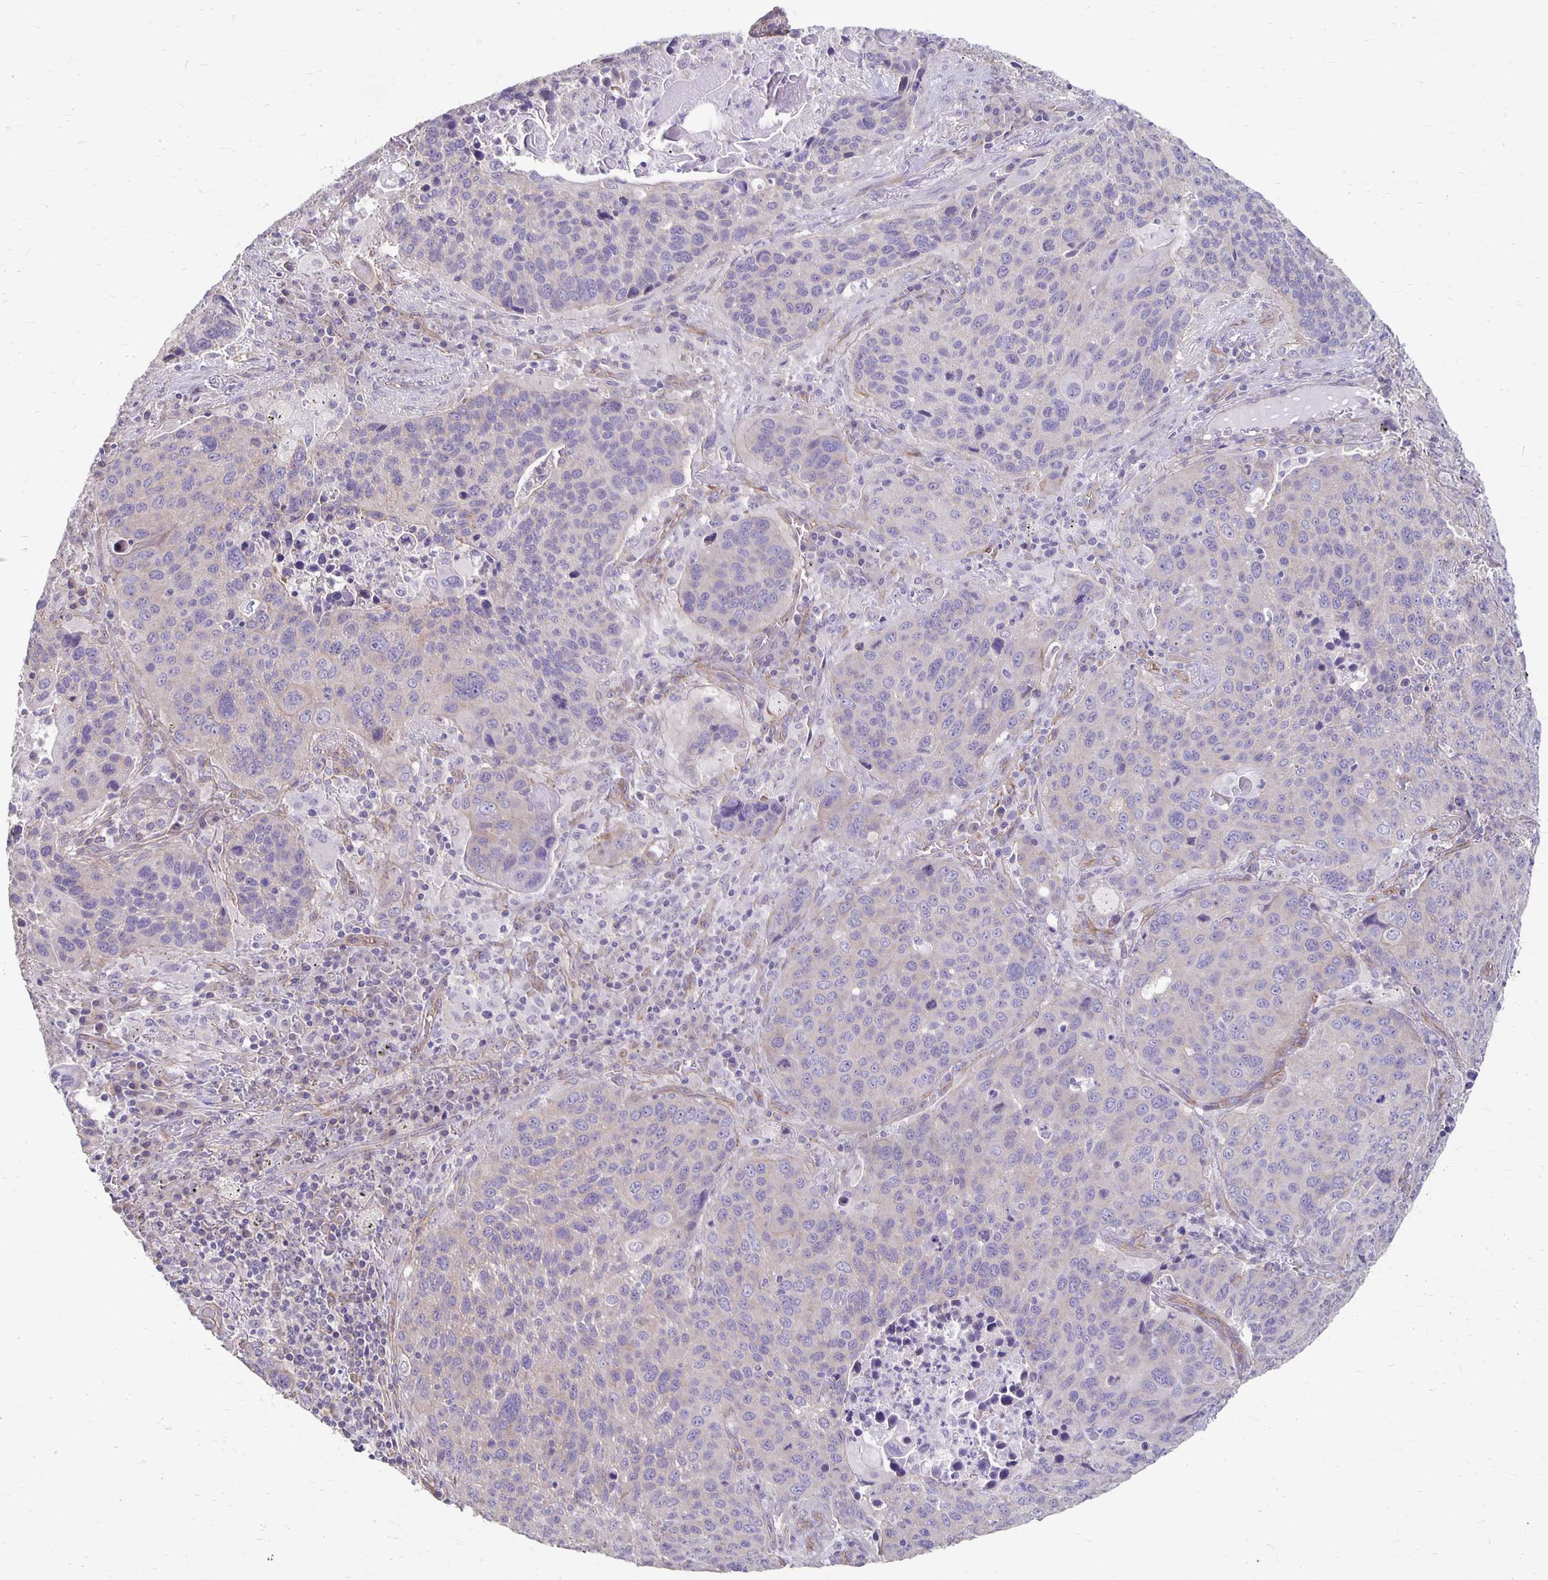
{"staining": {"intensity": "negative", "quantity": "none", "location": "none"}, "tissue": "lung cancer", "cell_type": "Tumor cells", "image_type": "cancer", "snomed": [{"axis": "morphology", "description": "Squamous cell carcinoma, NOS"}, {"axis": "topography", "description": "Lung"}], "caption": "DAB immunohistochemical staining of human lung cancer reveals no significant expression in tumor cells.", "gene": "PPP1R3E", "patient": {"sex": "male", "age": 68}}